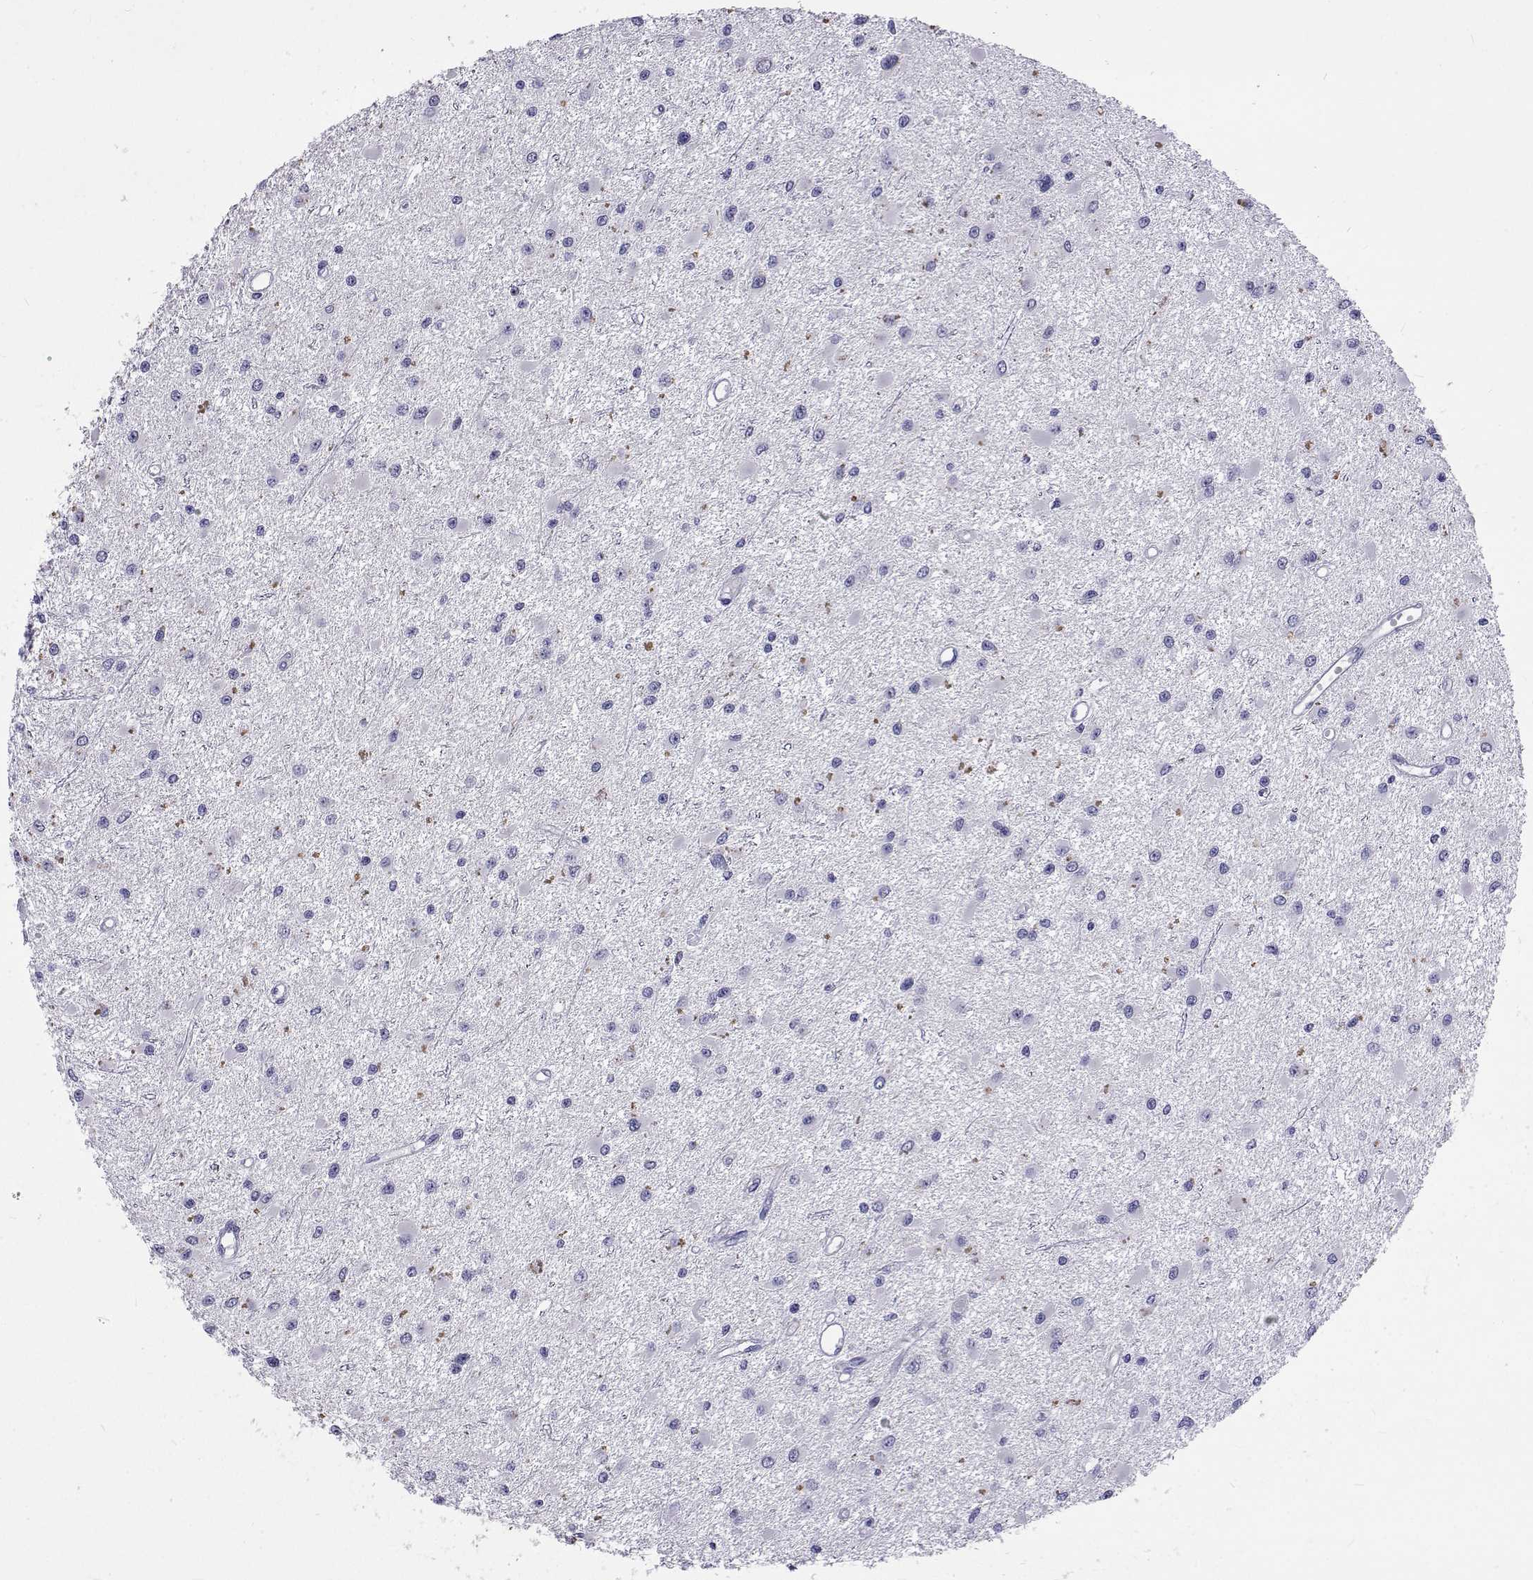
{"staining": {"intensity": "negative", "quantity": "none", "location": "none"}, "tissue": "glioma", "cell_type": "Tumor cells", "image_type": "cancer", "snomed": [{"axis": "morphology", "description": "Glioma, malignant, High grade"}, {"axis": "topography", "description": "Brain"}], "caption": "An immunohistochemistry micrograph of glioma is shown. There is no staining in tumor cells of glioma. (DAB (3,3'-diaminobenzidine) immunohistochemistry (IHC) visualized using brightfield microscopy, high magnification).", "gene": "UMODL1", "patient": {"sex": "male", "age": 54}}